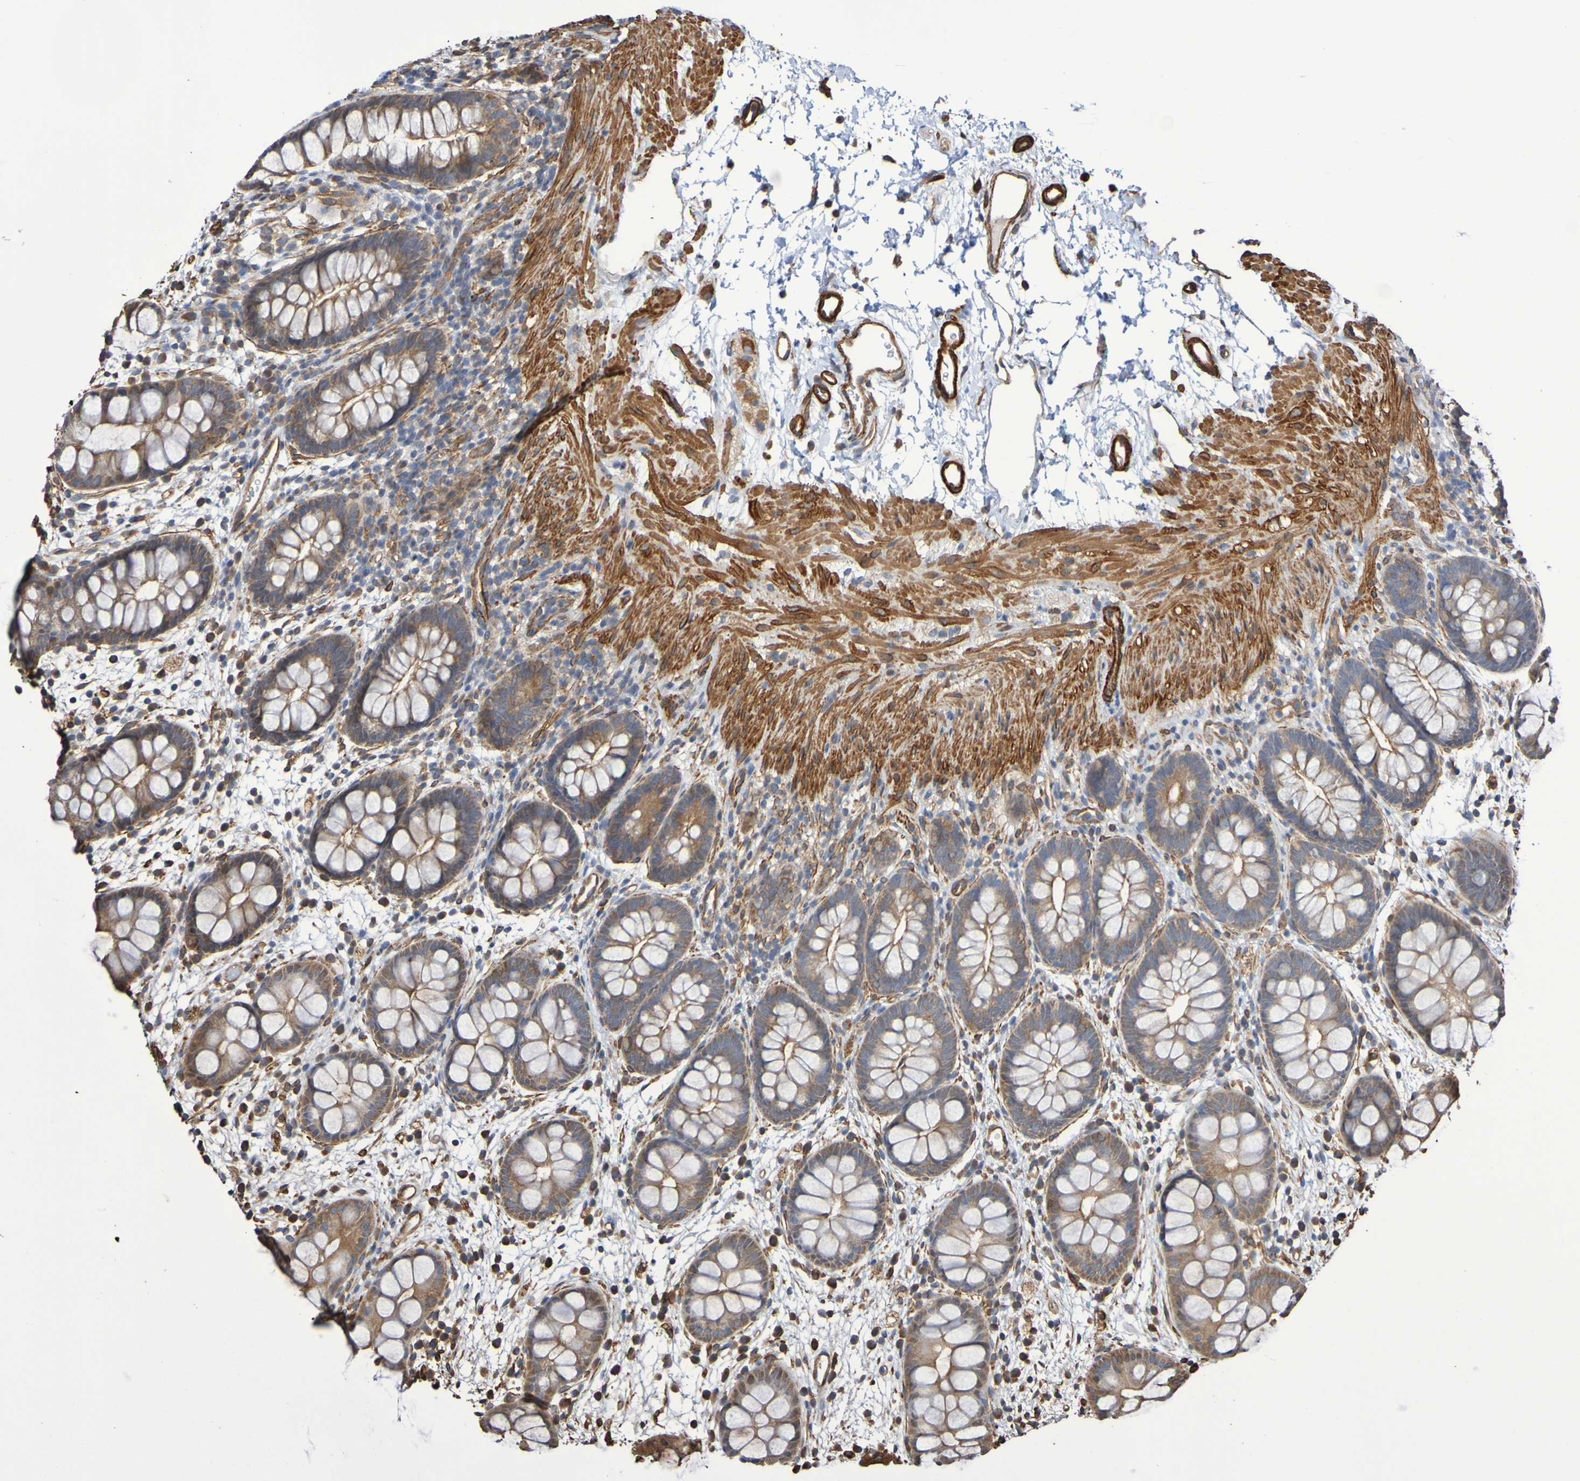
{"staining": {"intensity": "weak", "quantity": ">75%", "location": "cytoplasmic/membranous"}, "tissue": "rectum", "cell_type": "Glandular cells", "image_type": "normal", "snomed": [{"axis": "morphology", "description": "Normal tissue, NOS"}, {"axis": "topography", "description": "Rectum"}], "caption": "Protein expression analysis of benign human rectum reveals weak cytoplasmic/membranous expression in about >75% of glandular cells. (Brightfield microscopy of DAB IHC at high magnification).", "gene": "RAB11A", "patient": {"sex": "female", "age": 24}}